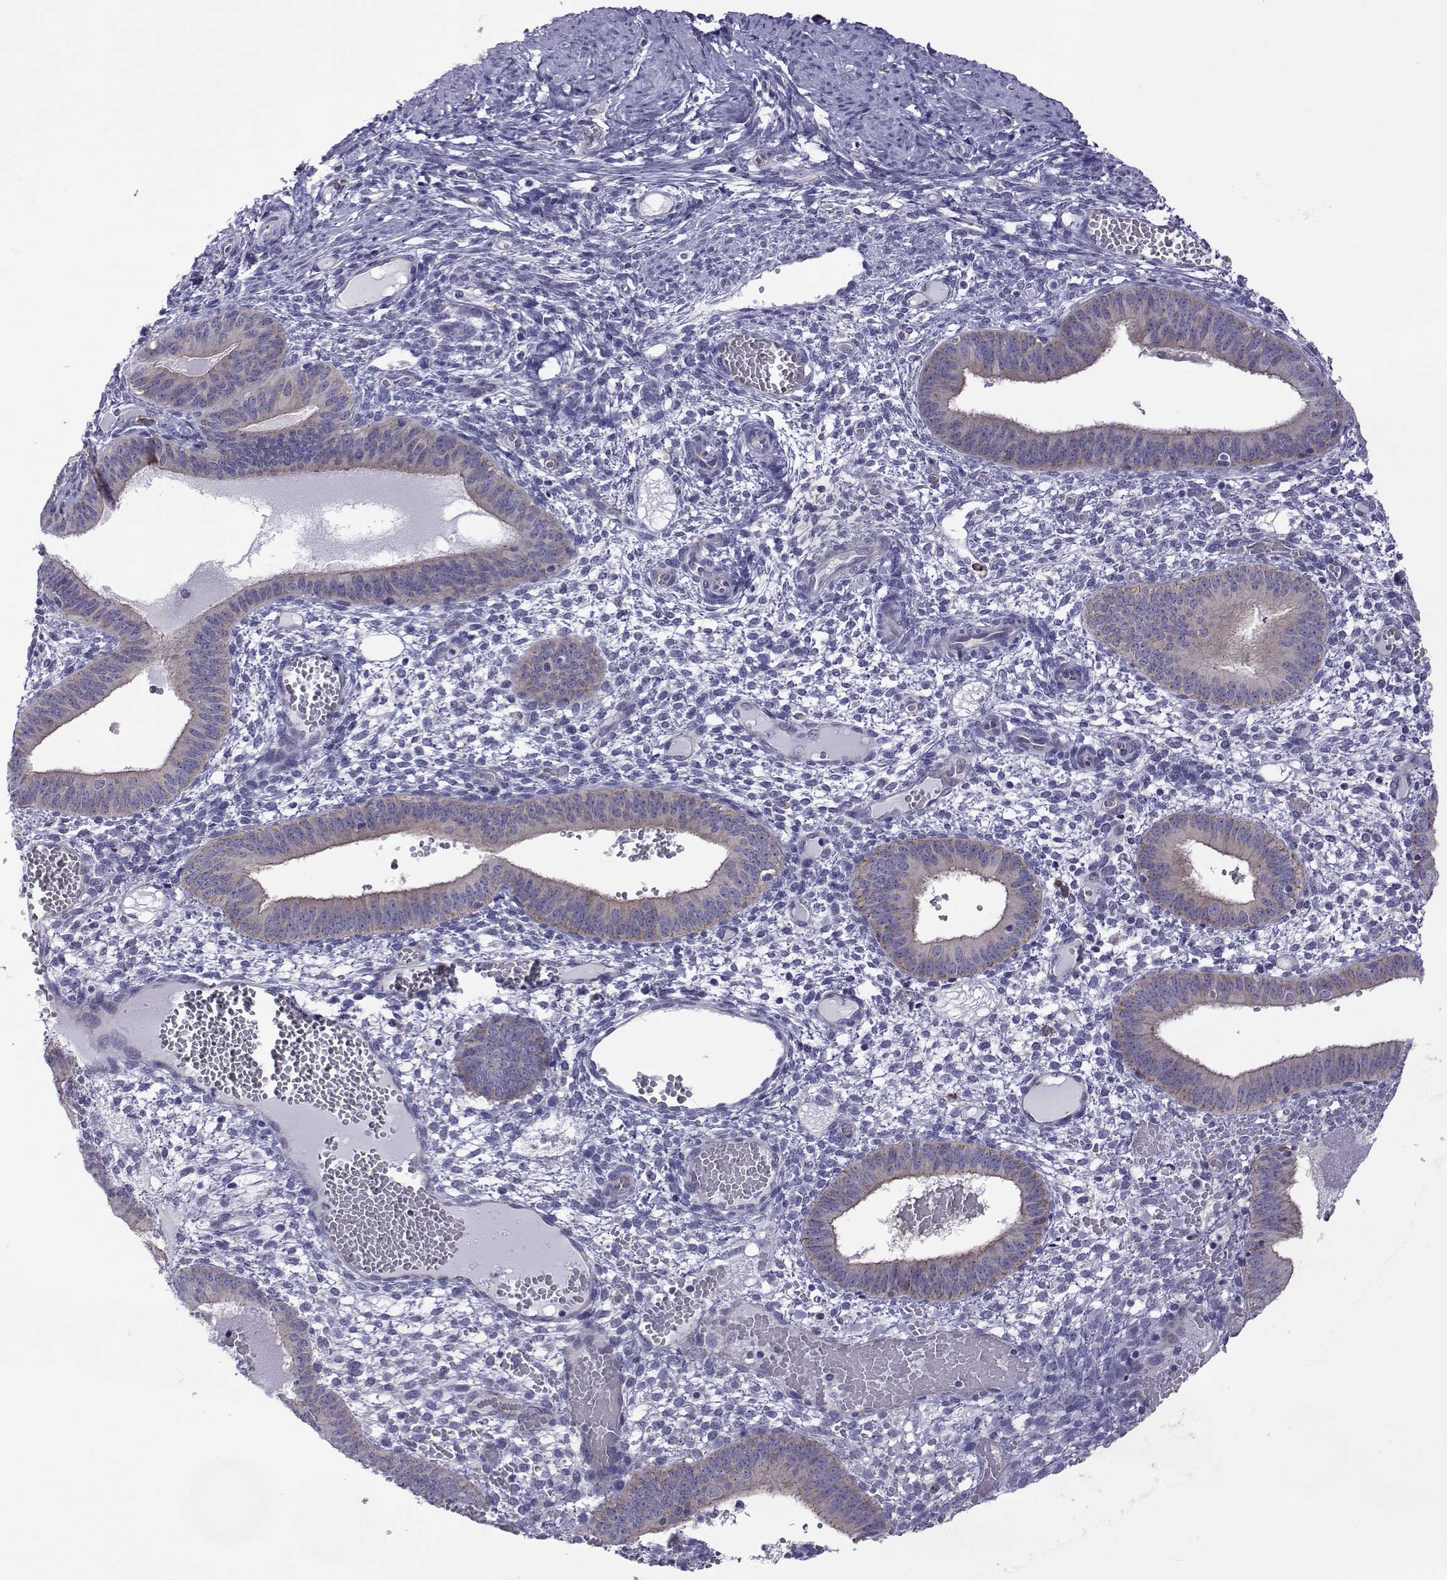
{"staining": {"intensity": "negative", "quantity": "none", "location": "none"}, "tissue": "endometrium", "cell_type": "Cells in endometrial stroma", "image_type": "normal", "snomed": [{"axis": "morphology", "description": "Normal tissue, NOS"}, {"axis": "topography", "description": "Endometrium"}], "caption": "IHC histopathology image of benign endometrium stained for a protein (brown), which demonstrates no staining in cells in endometrial stroma.", "gene": "COL22A1", "patient": {"sex": "female", "age": 42}}